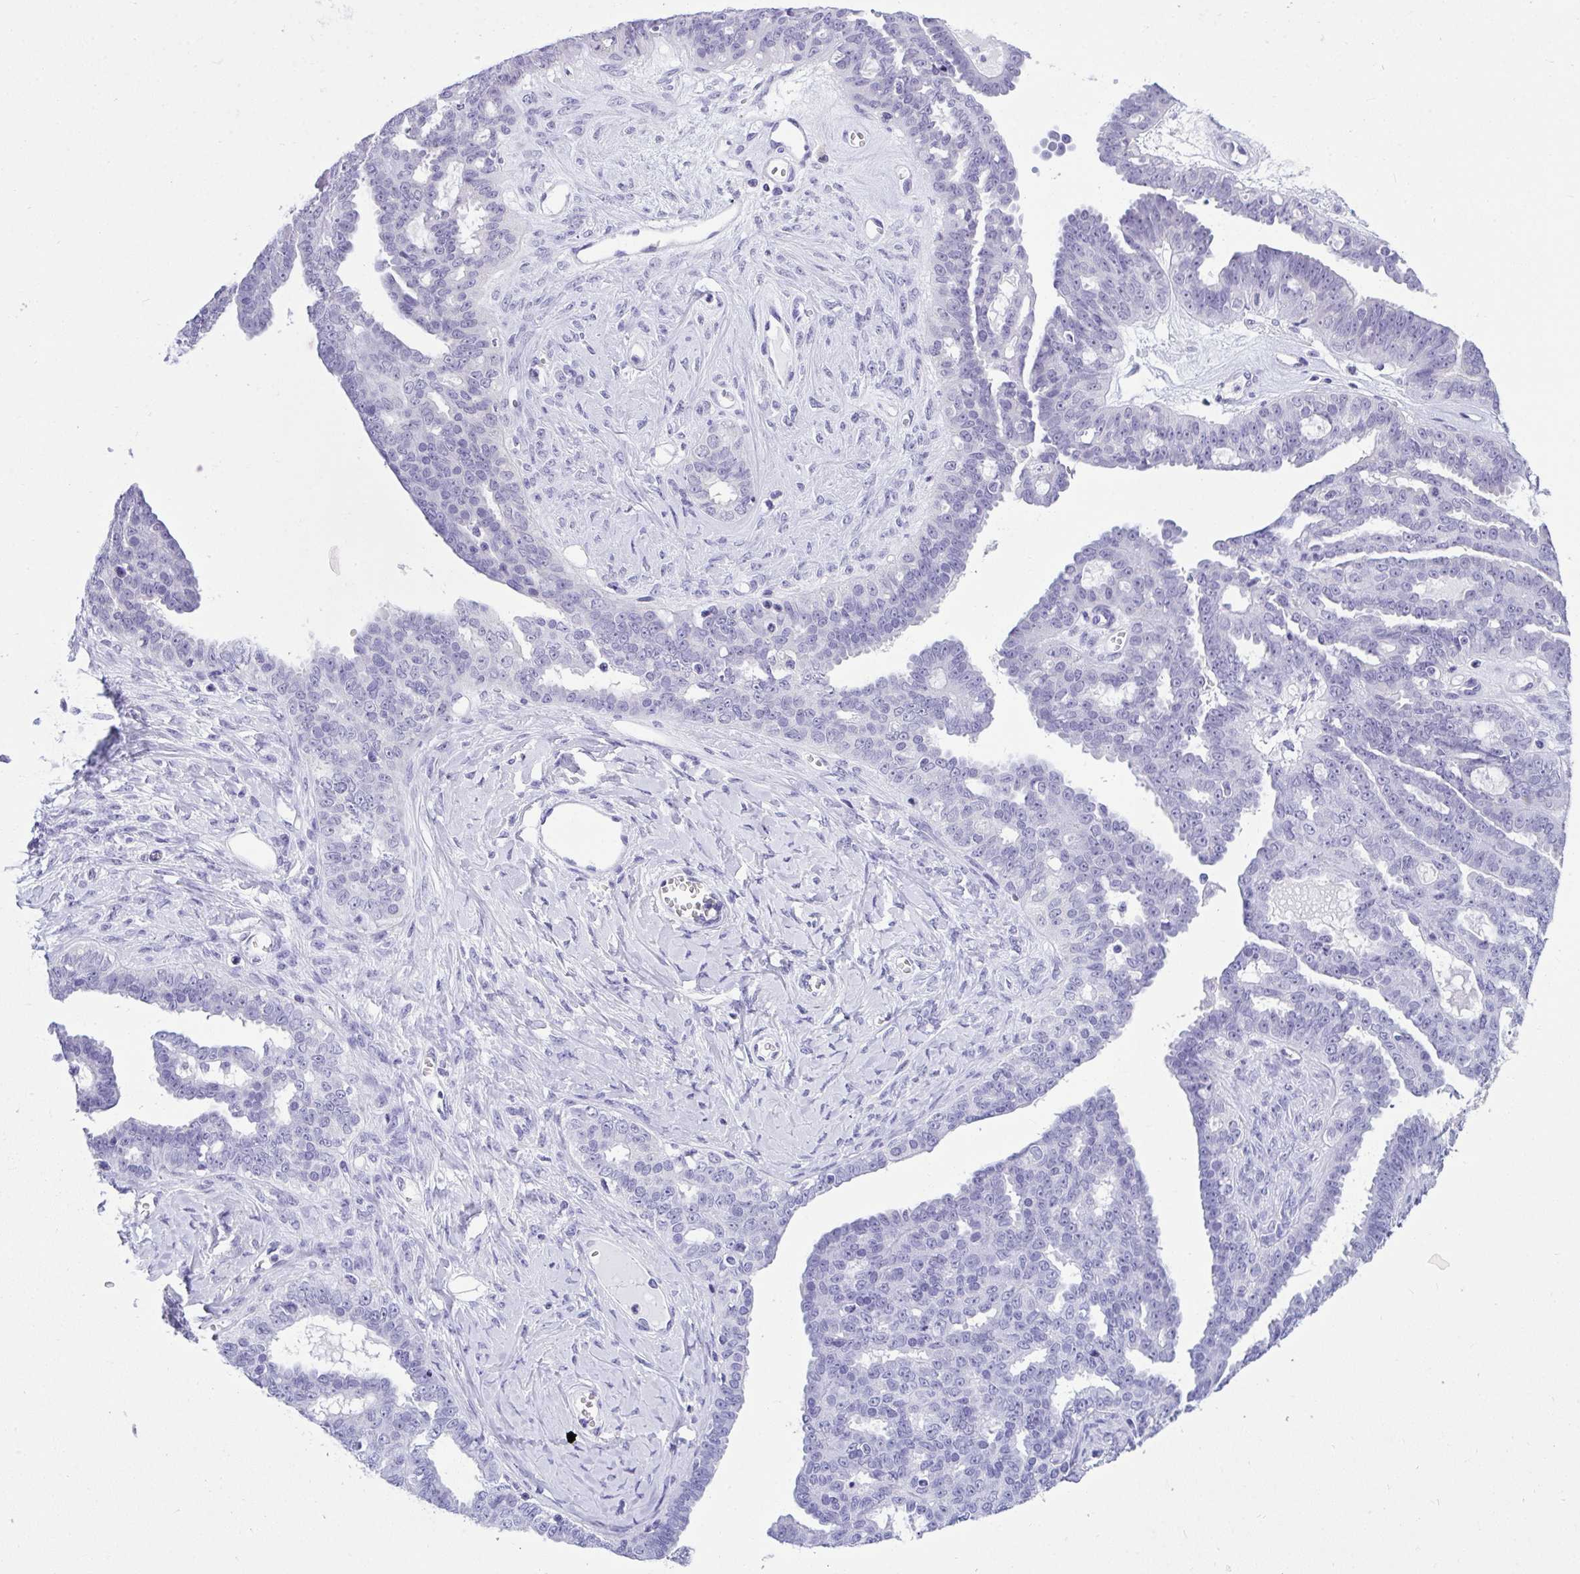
{"staining": {"intensity": "negative", "quantity": "none", "location": "none"}, "tissue": "ovarian cancer", "cell_type": "Tumor cells", "image_type": "cancer", "snomed": [{"axis": "morphology", "description": "Cystadenocarcinoma, serous, NOS"}, {"axis": "topography", "description": "Ovary"}], "caption": "Tumor cells are negative for brown protein staining in serous cystadenocarcinoma (ovarian).", "gene": "PPP1CA", "patient": {"sex": "female", "age": 71}}